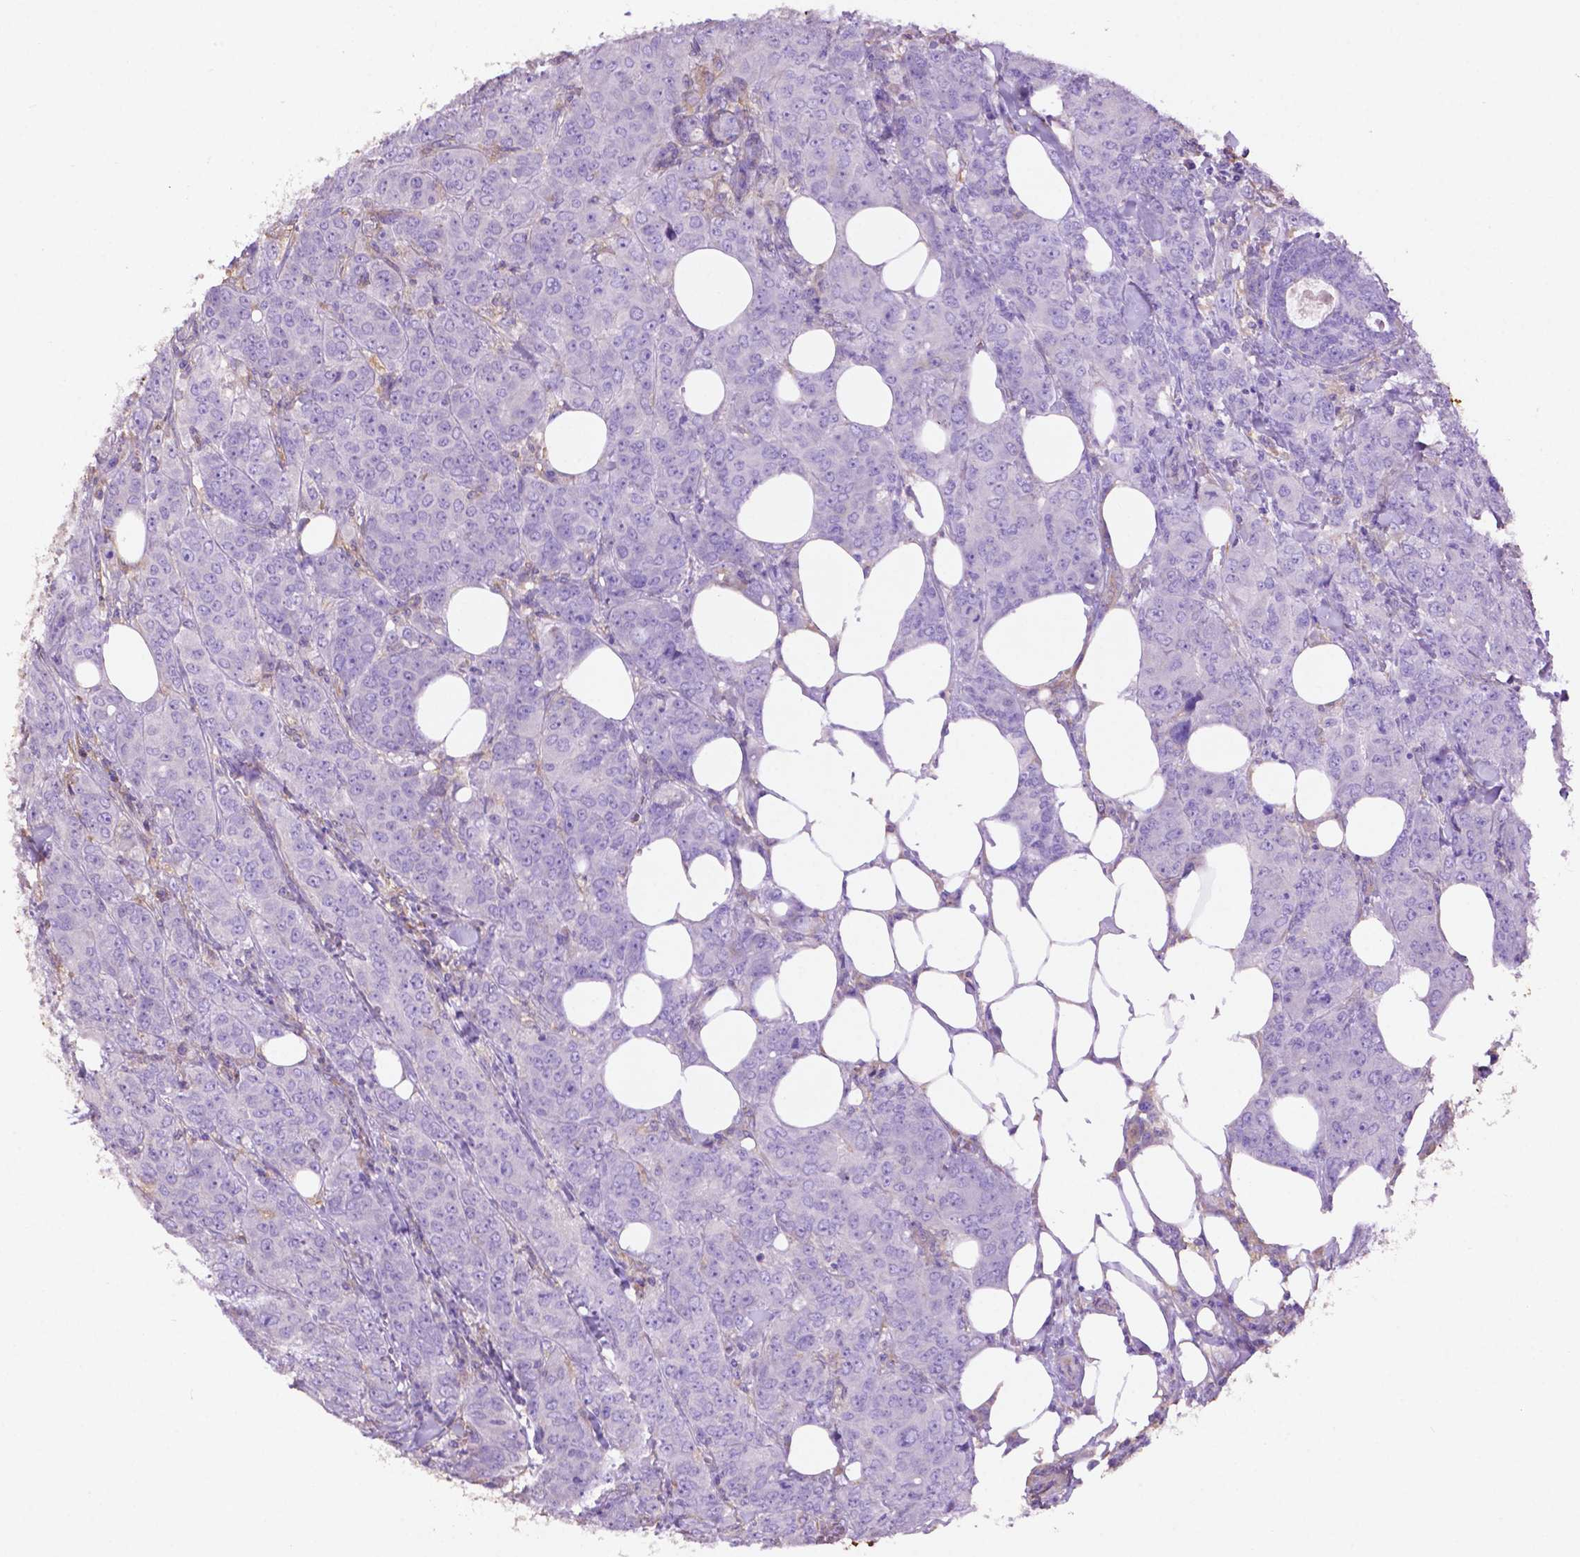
{"staining": {"intensity": "negative", "quantity": "none", "location": "none"}, "tissue": "breast cancer", "cell_type": "Tumor cells", "image_type": "cancer", "snomed": [{"axis": "morphology", "description": "Duct carcinoma"}, {"axis": "topography", "description": "Breast"}], "caption": "IHC image of neoplastic tissue: human breast cancer stained with DAB (3,3'-diaminobenzidine) demonstrates no significant protein staining in tumor cells. Nuclei are stained in blue.", "gene": "GDPD5", "patient": {"sex": "female", "age": 43}}